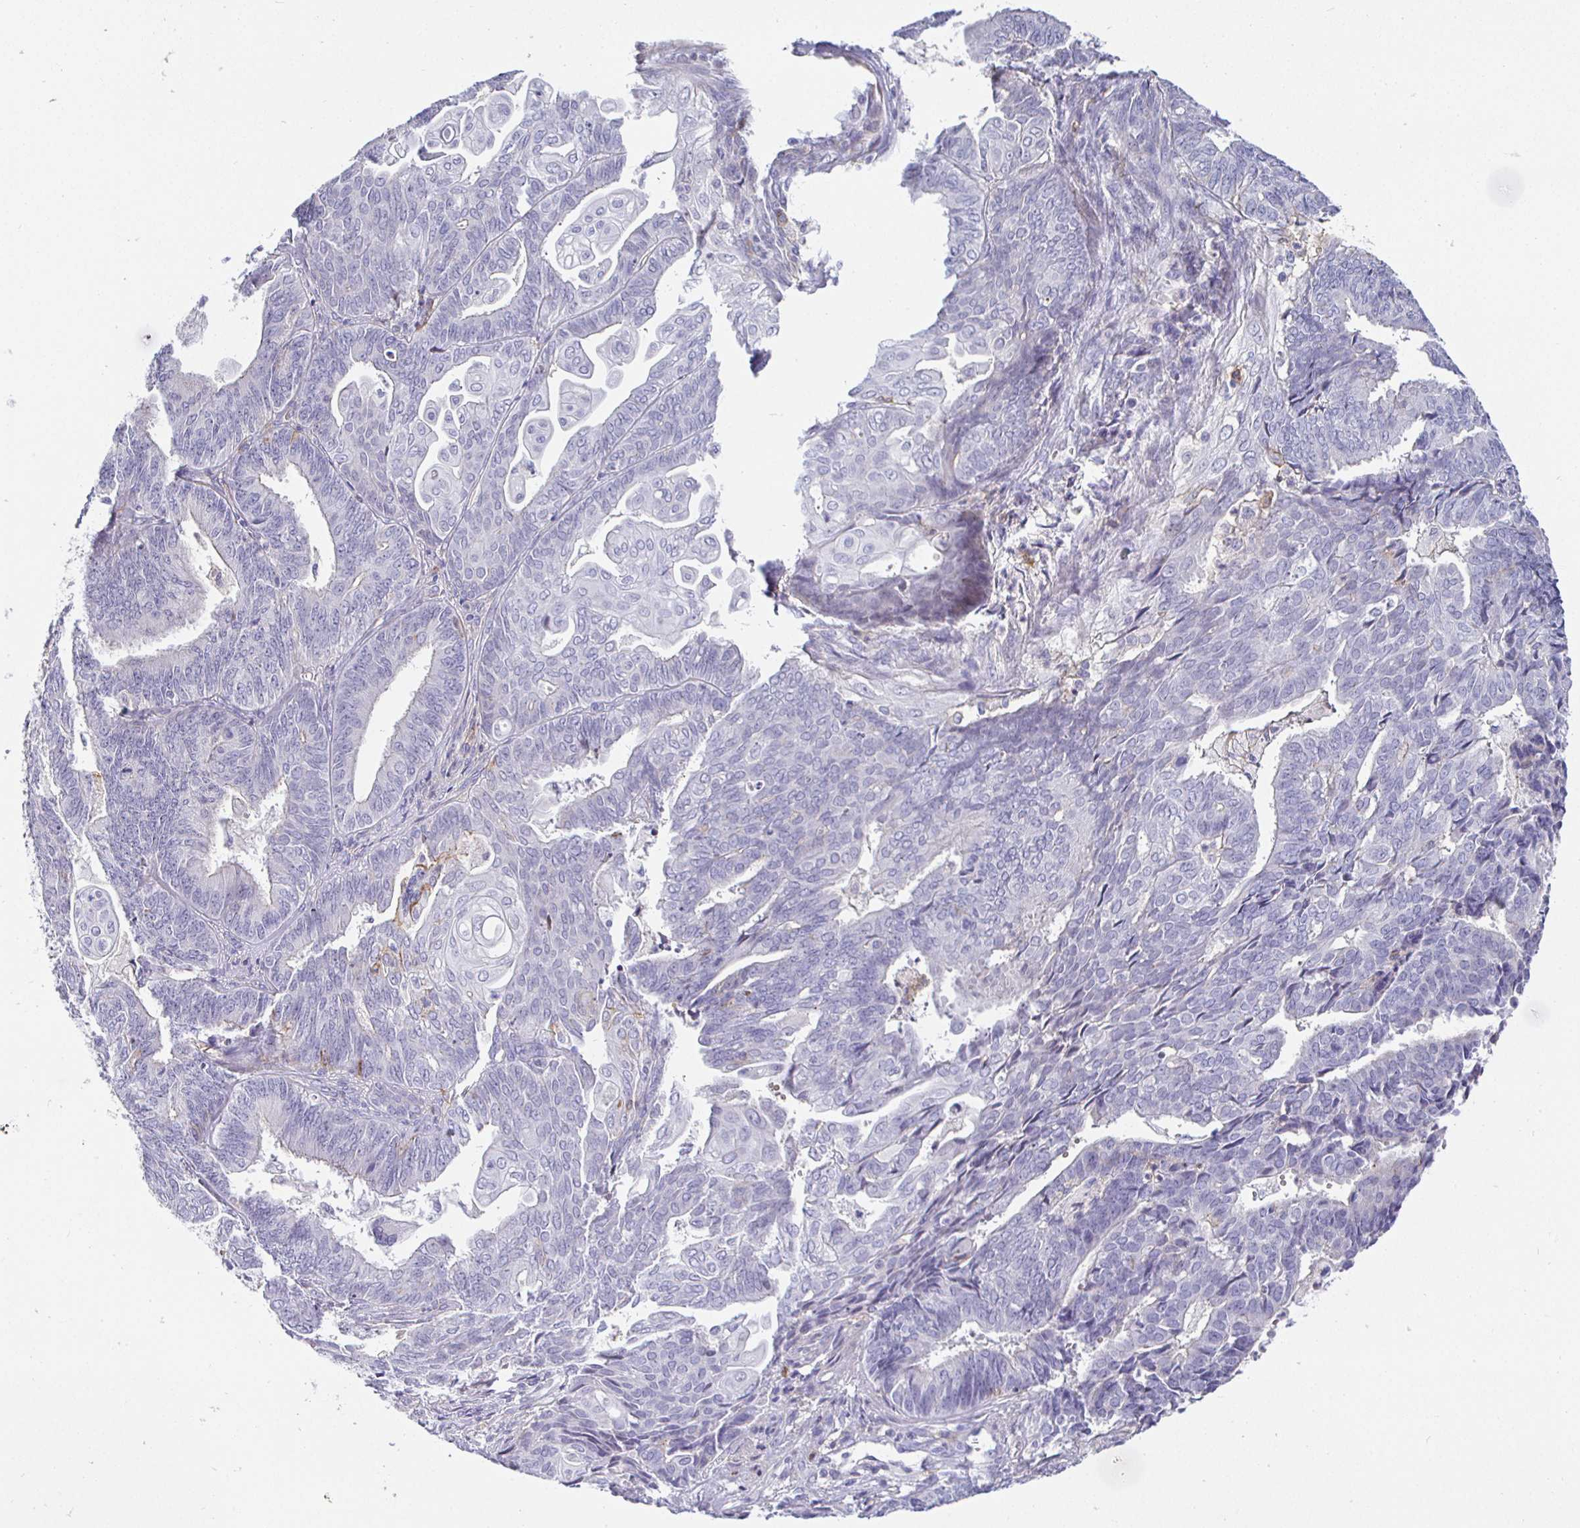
{"staining": {"intensity": "negative", "quantity": "none", "location": "none"}, "tissue": "endometrial cancer", "cell_type": "Tumor cells", "image_type": "cancer", "snomed": [{"axis": "morphology", "description": "Adenocarcinoma, NOS"}, {"axis": "topography", "description": "Endometrium"}], "caption": "A photomicrograph of human adenocarcinoma (endometrial) is negative for staining in tumor cells.", "gene": "SIRPA", "patient": {"sex": "female", "age": 73}}